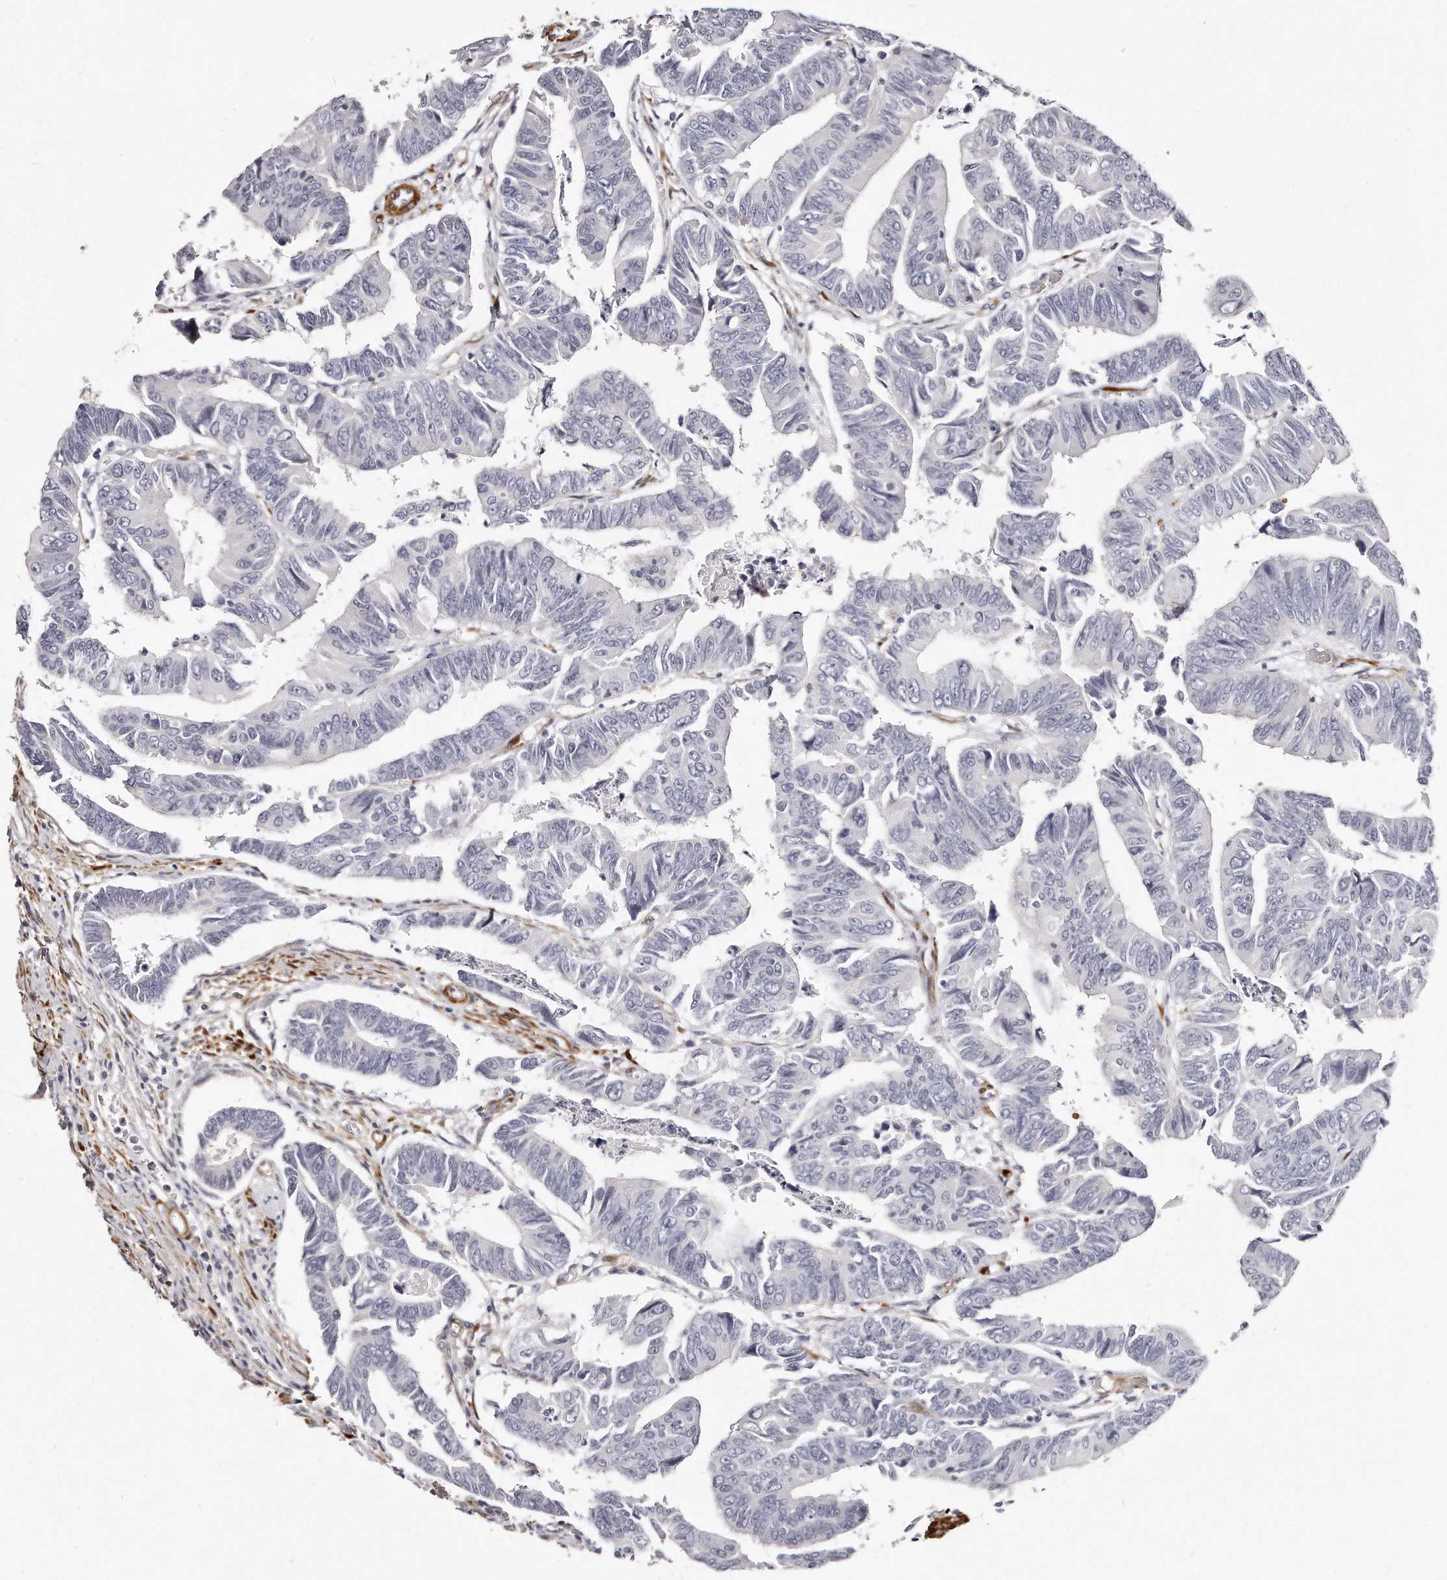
{"staining": {"intensity": "negative", "quantity": "none", "location": "none"}, "tissue": "colorectal cancer", "cell_type": "Tumor cells", "image_type": "cancer", "snomed": [{"axis": "morphology", "description": "Adenocarcinoma, NOS"}, {"axis": "topography", "description": "Rectum"}], "caption": "Immunohistochemistry (IHC) image of human colorectal adenocarcinoma stained for a protein (brown), which reveals no positivity in tumor cells. (DAB immunohistochemistry with hematoxylin counter stain).", "gene": "LMOD1", "patient": {"sex": "female", "age": 65}}